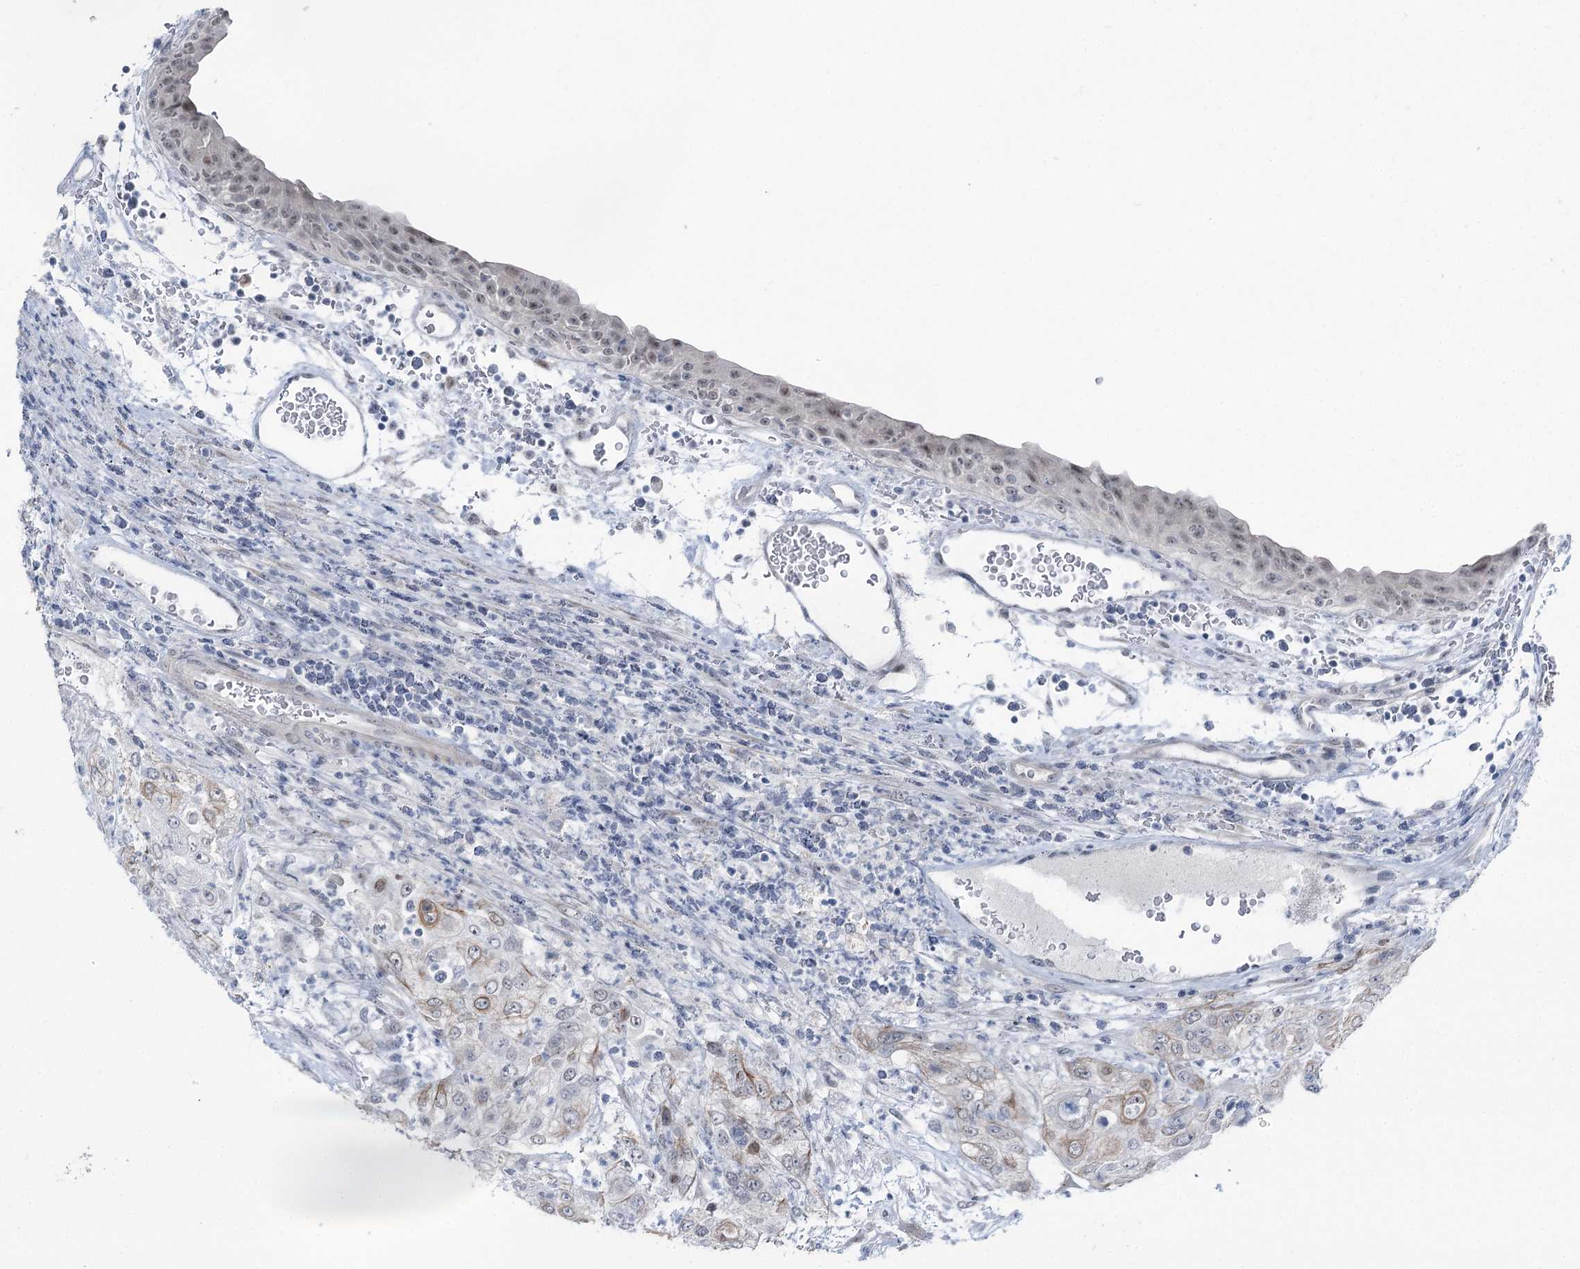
{"staining": {"intensity": "weak", "quantity": "<25%", "location": "cytoplasmic/membranous"}, "tissue": "urothelial cancer", "cell_type": "Tumor cells", "image_type": "cancer", "snomed": [{"axis": "morphology", "description": "Urothelial carcinoma, High grade"}, {"axis": "topography", "description": "Urinary bladder"}], "caption": "IHC of human high-grade urothelial carcinoma shows no staining in tumor cells. The staining is performed using DAB (3,3'-diaminobenzidine) brown chromogen with nuclei counter-stained in using hematoxylin.", "gene": "STEEP1", "patient": {"sex": "female", "age": 79}}